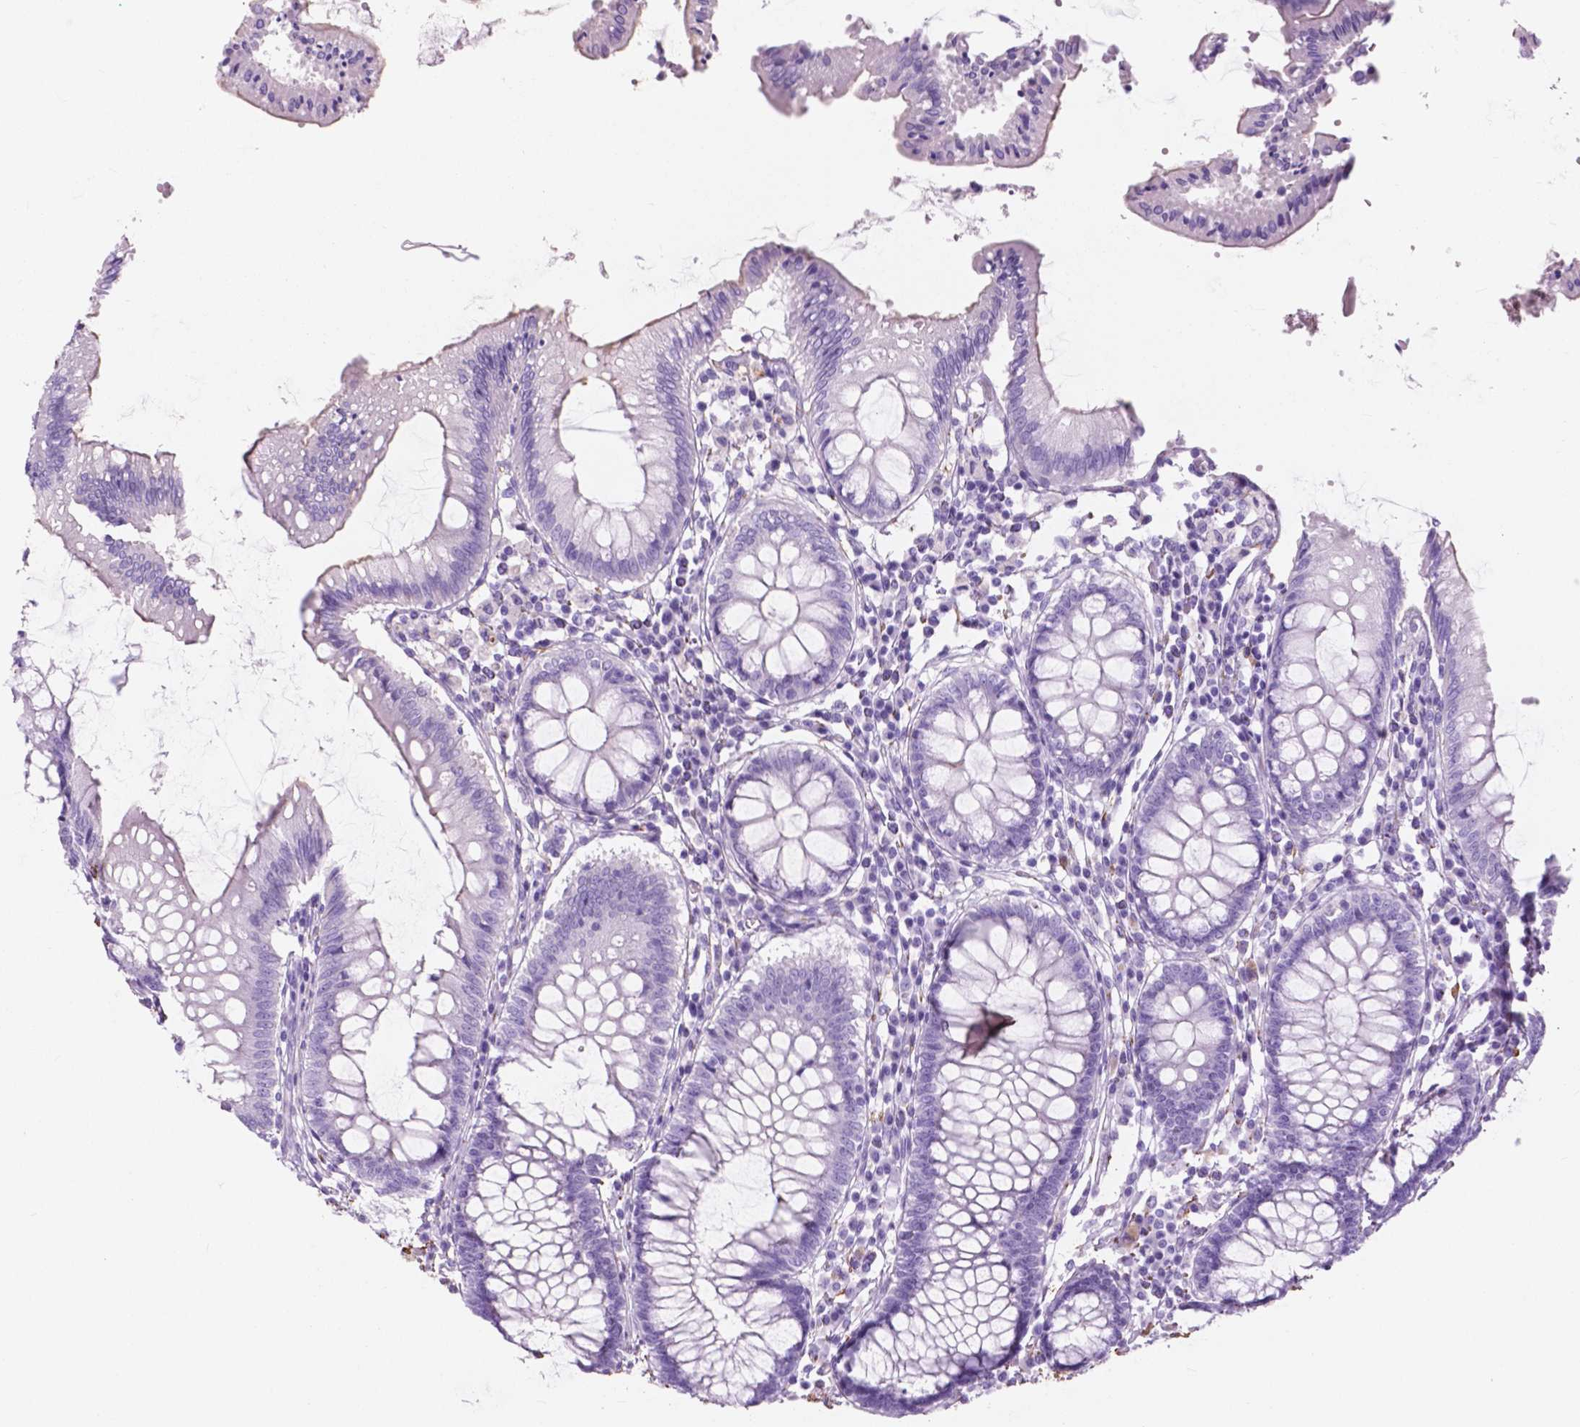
{"staining": {"intensity": "negative", "quantity": "none", "location": "none"}, "tissue": "colon", "cell_type": "Endothelial cells", "image_type": "normal", "snomed": [{"axis": "morphology", "description": "Normal tissue, NOS"}, {"axis": "morphology", "description": "Adenocarcinoma, NOS"}, {"axis": "topography", "description": "Colon"}], "caption": "A histopathology image of colon stained for a protein displays no brown staining in endothelial cells. The staining is performed using DAB (3,3'-diaminobenzidine) brown chromogen with nuclei counter-stained in using hematoxylin.", "gene": "FXYD2", "patient": {"sex": "male", "age": 83}}